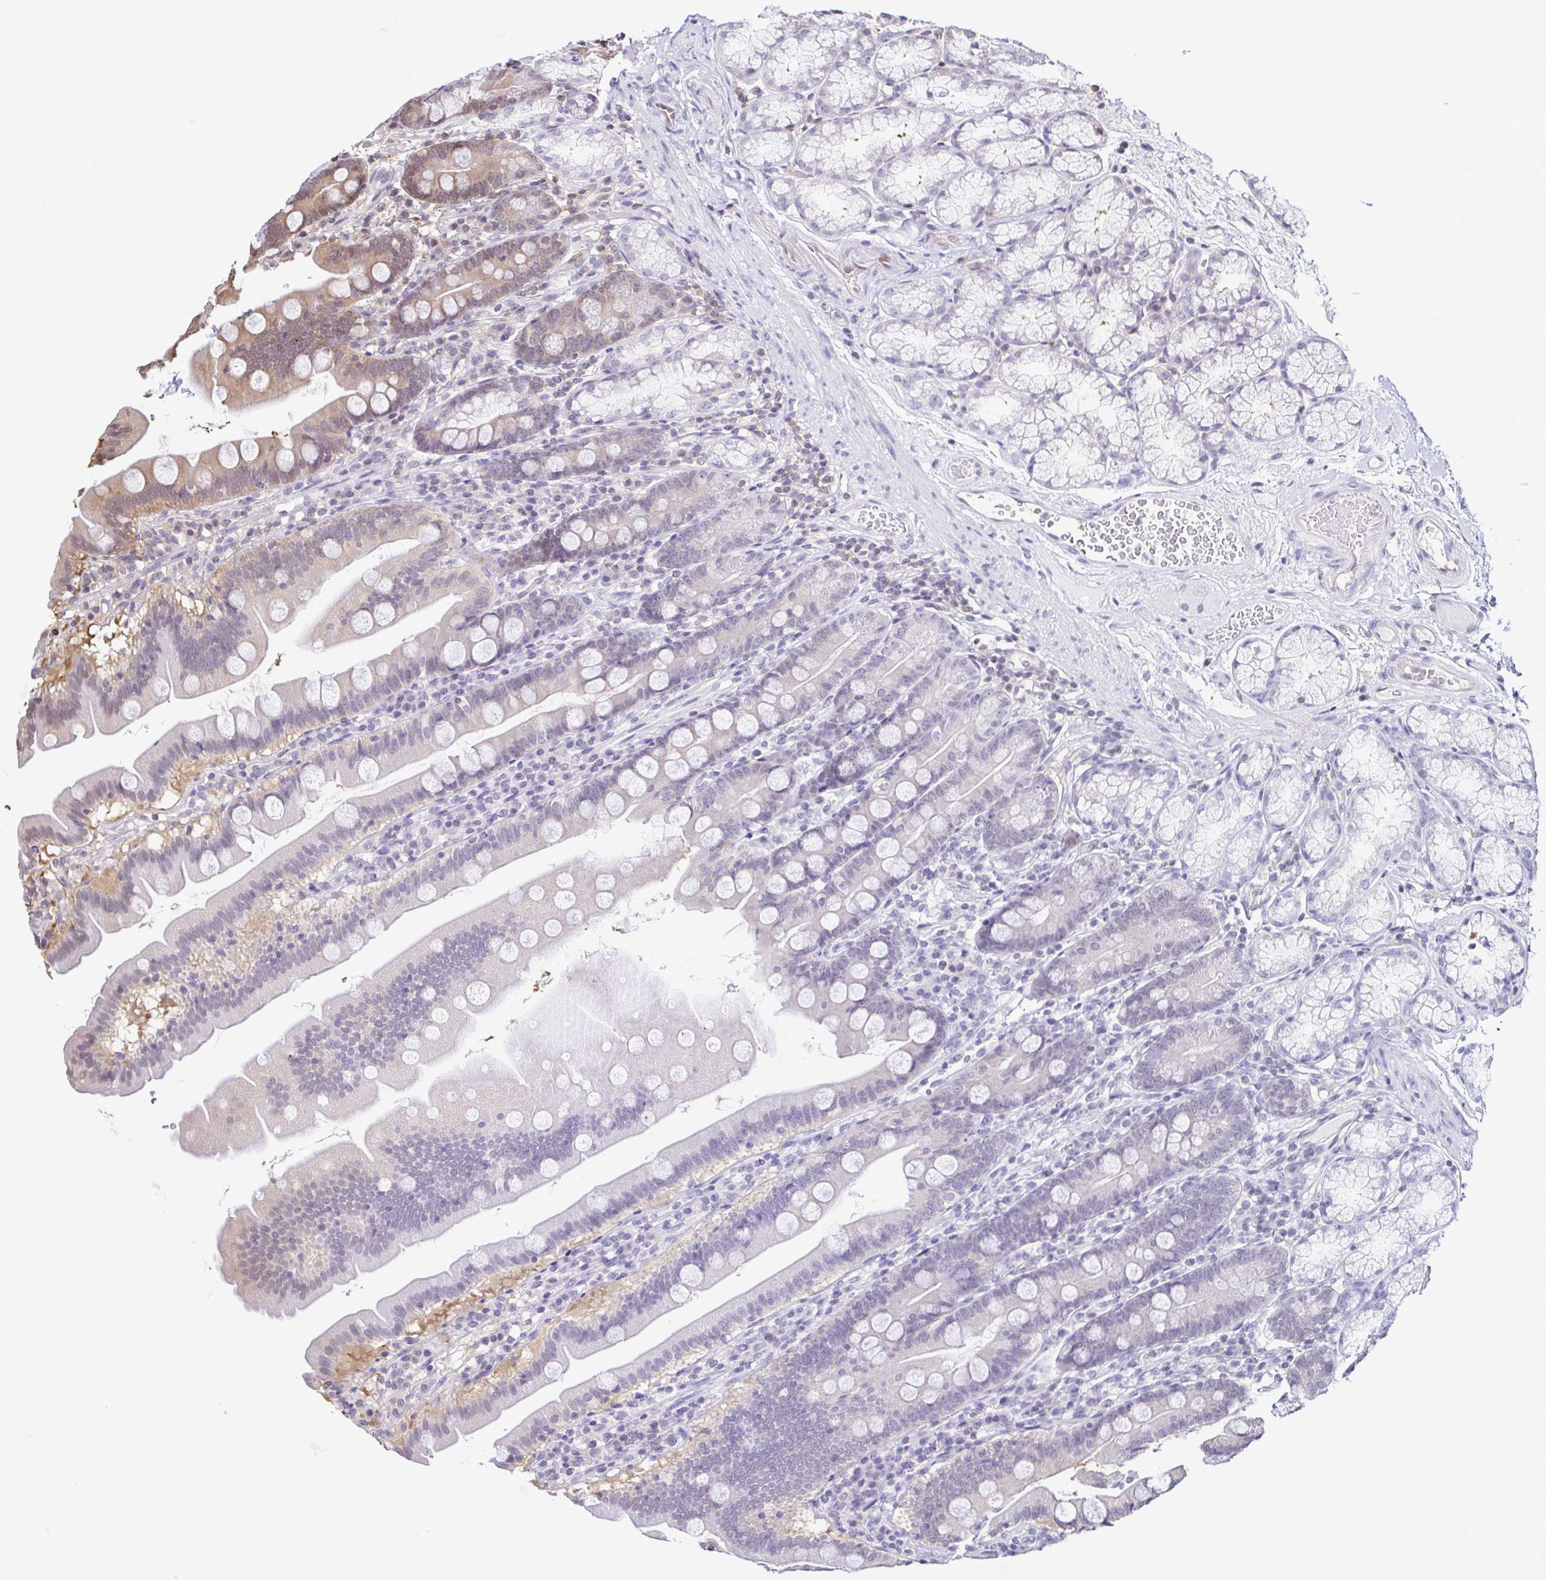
{"staining": {"intensity": "weak", "quantity": "<25%", "location": "cytoplasmic/membranous"}, "tissue": "duodenum", "cell_type": "Glandular cells", "image_type": "normal", "snomed": [{"axis": "morphology", "description": "Normal tissue, NOS"}, {"axis": "topography", "description": "Duodenum"}], "caption": "This histopathology image is of normal duodenum stained with immunohistochemistry to label a protein in brown with the nuclei are counter-stained blue. There is no expression in glandular cells. (Immunohistochemistry (ihc), brightfield microscopy, high magnification).", "gene": "PSMB9", "patient": {"sex": "female", "age": 67}}